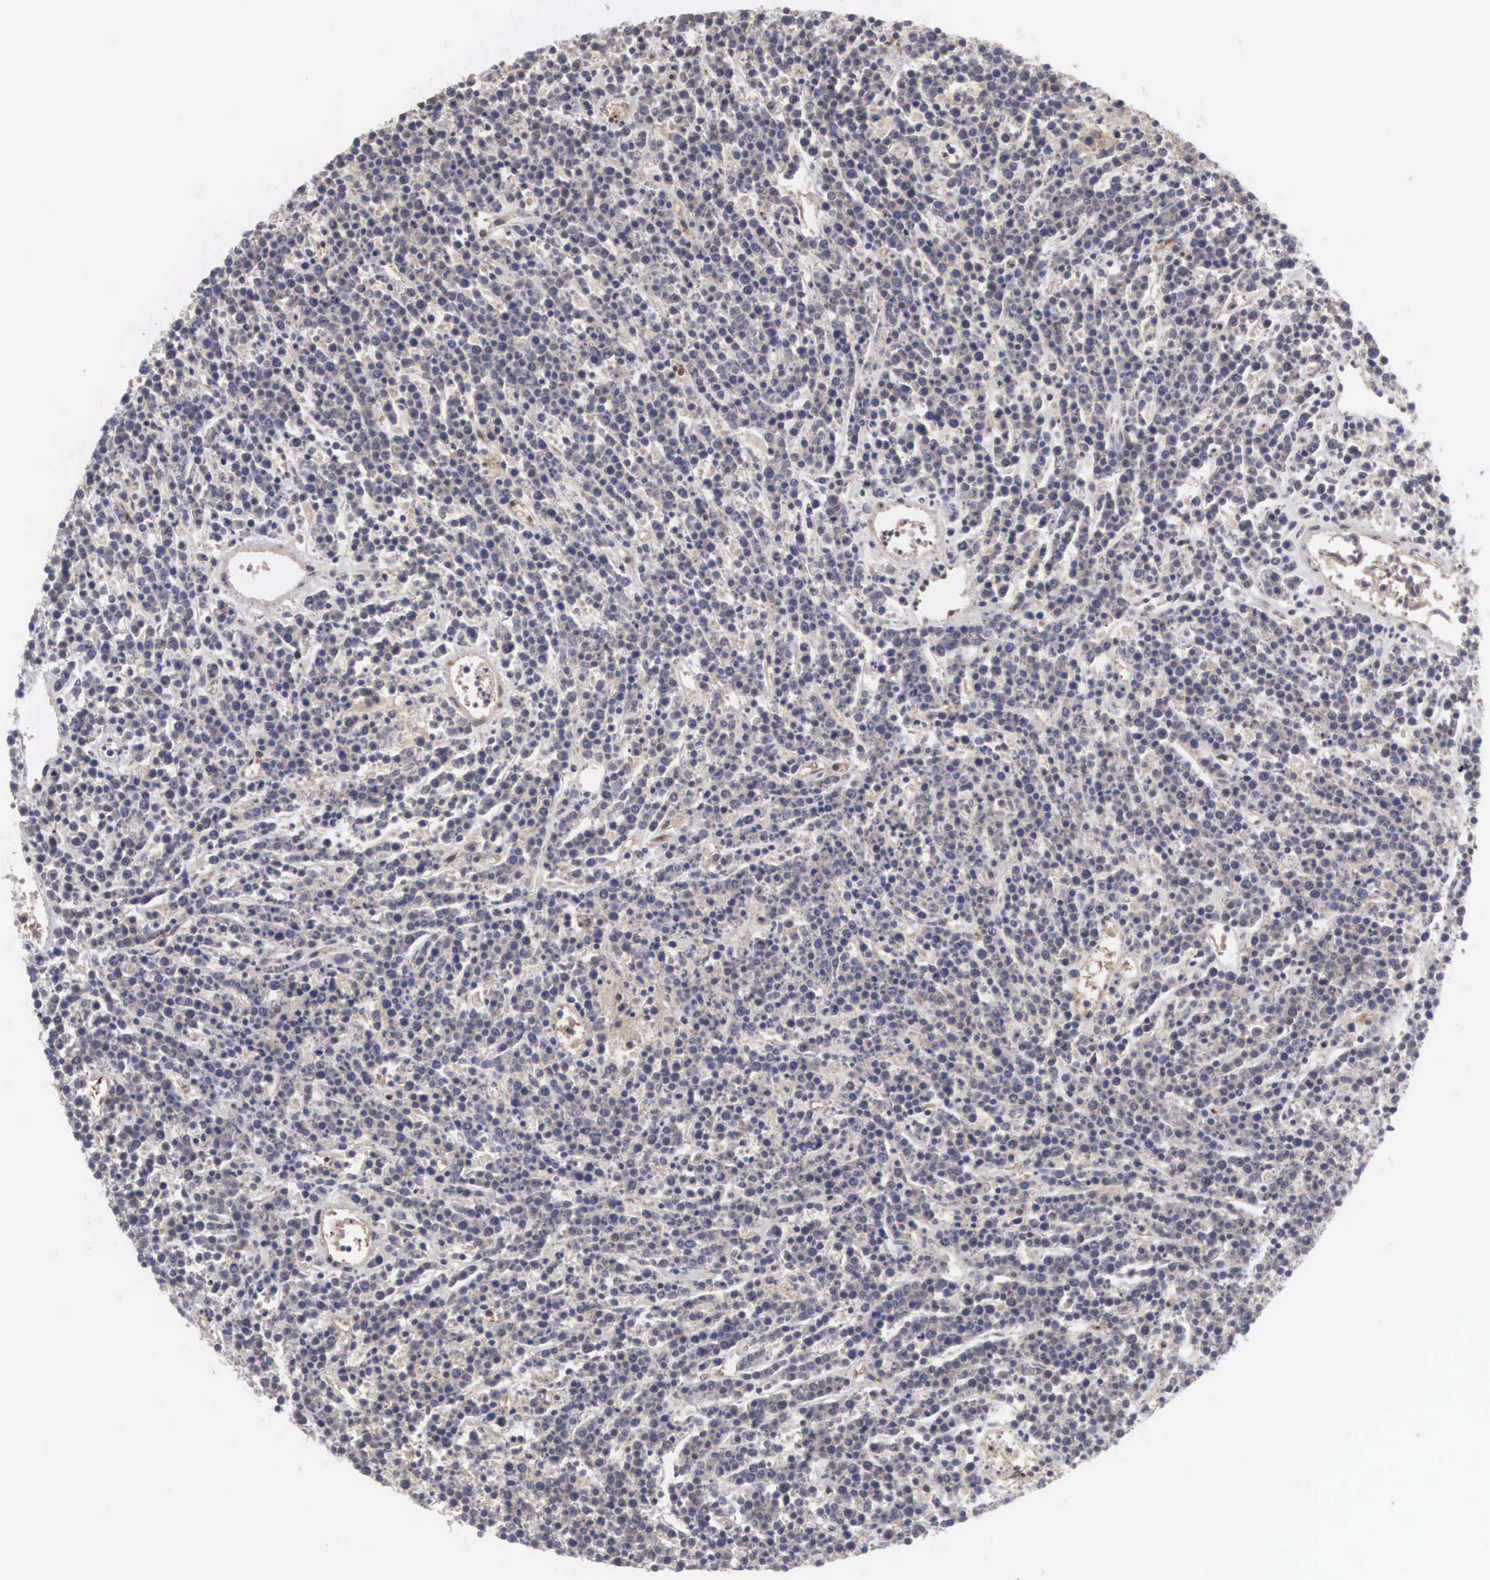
{"staining": {"intensity": "weak", "quantity": "25%-75%", "location": "cytoplasmic/membranous"}, "tissue": "lymphoma", "cell_type": "Tumor cells", "image_type": "cancer", "snomed": [{"axis": "morphology", "description": "Malignant lymphoma, non-Hodgkin's type, High grade"}, {"axis": "topography", "description": "Ovary"}], "caption": "This is a micrograph of immunohistochemistry (IHC) staining of malignant lymphoma, non-Hodgkin's type (high-grade), which shows weak positivity in the cytoplasmic/membranous of tumor cells.", "gene": "INF2", "patient": {"sex": "female", "age": 56}}